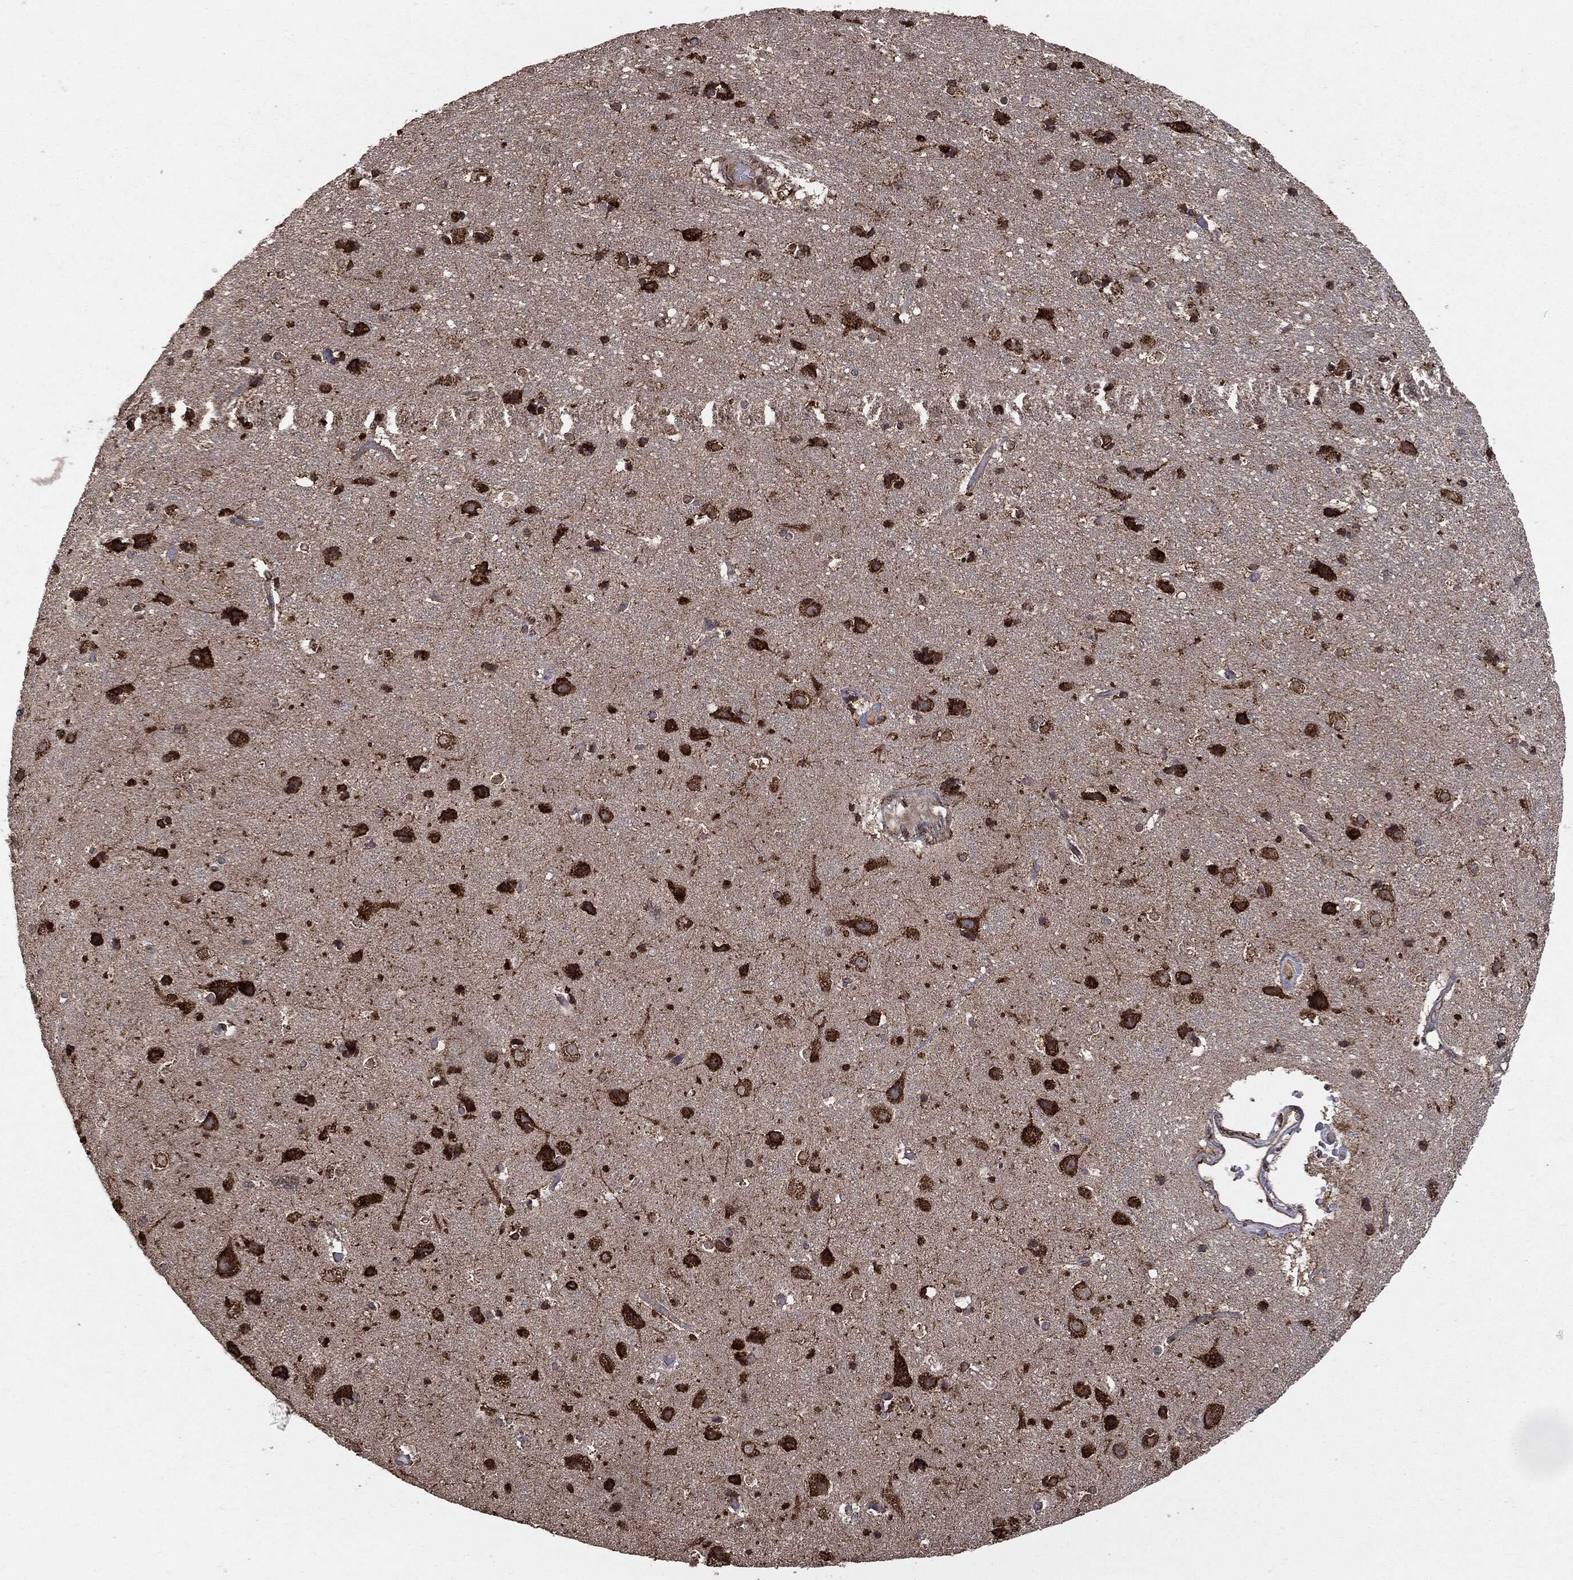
{"staining": {"intensity": "negative", "quantity": "none", "location": "none"}, "tissue": "cerebral cortex", "cell_type": "Endothelial cells", "image_type": "normal", "snomed": [{"axis": "morphology", "description": "Normal tissue, NOS"}, {"axis": "topography", "description": "Cerebral cortex"}], "caption": "Protein analysis of unremarkable cerebral cortex exhibits no significant positivity in endothelial cells.", "gene": "MTOR", "patient": {"sex": "female", "age": 52}}